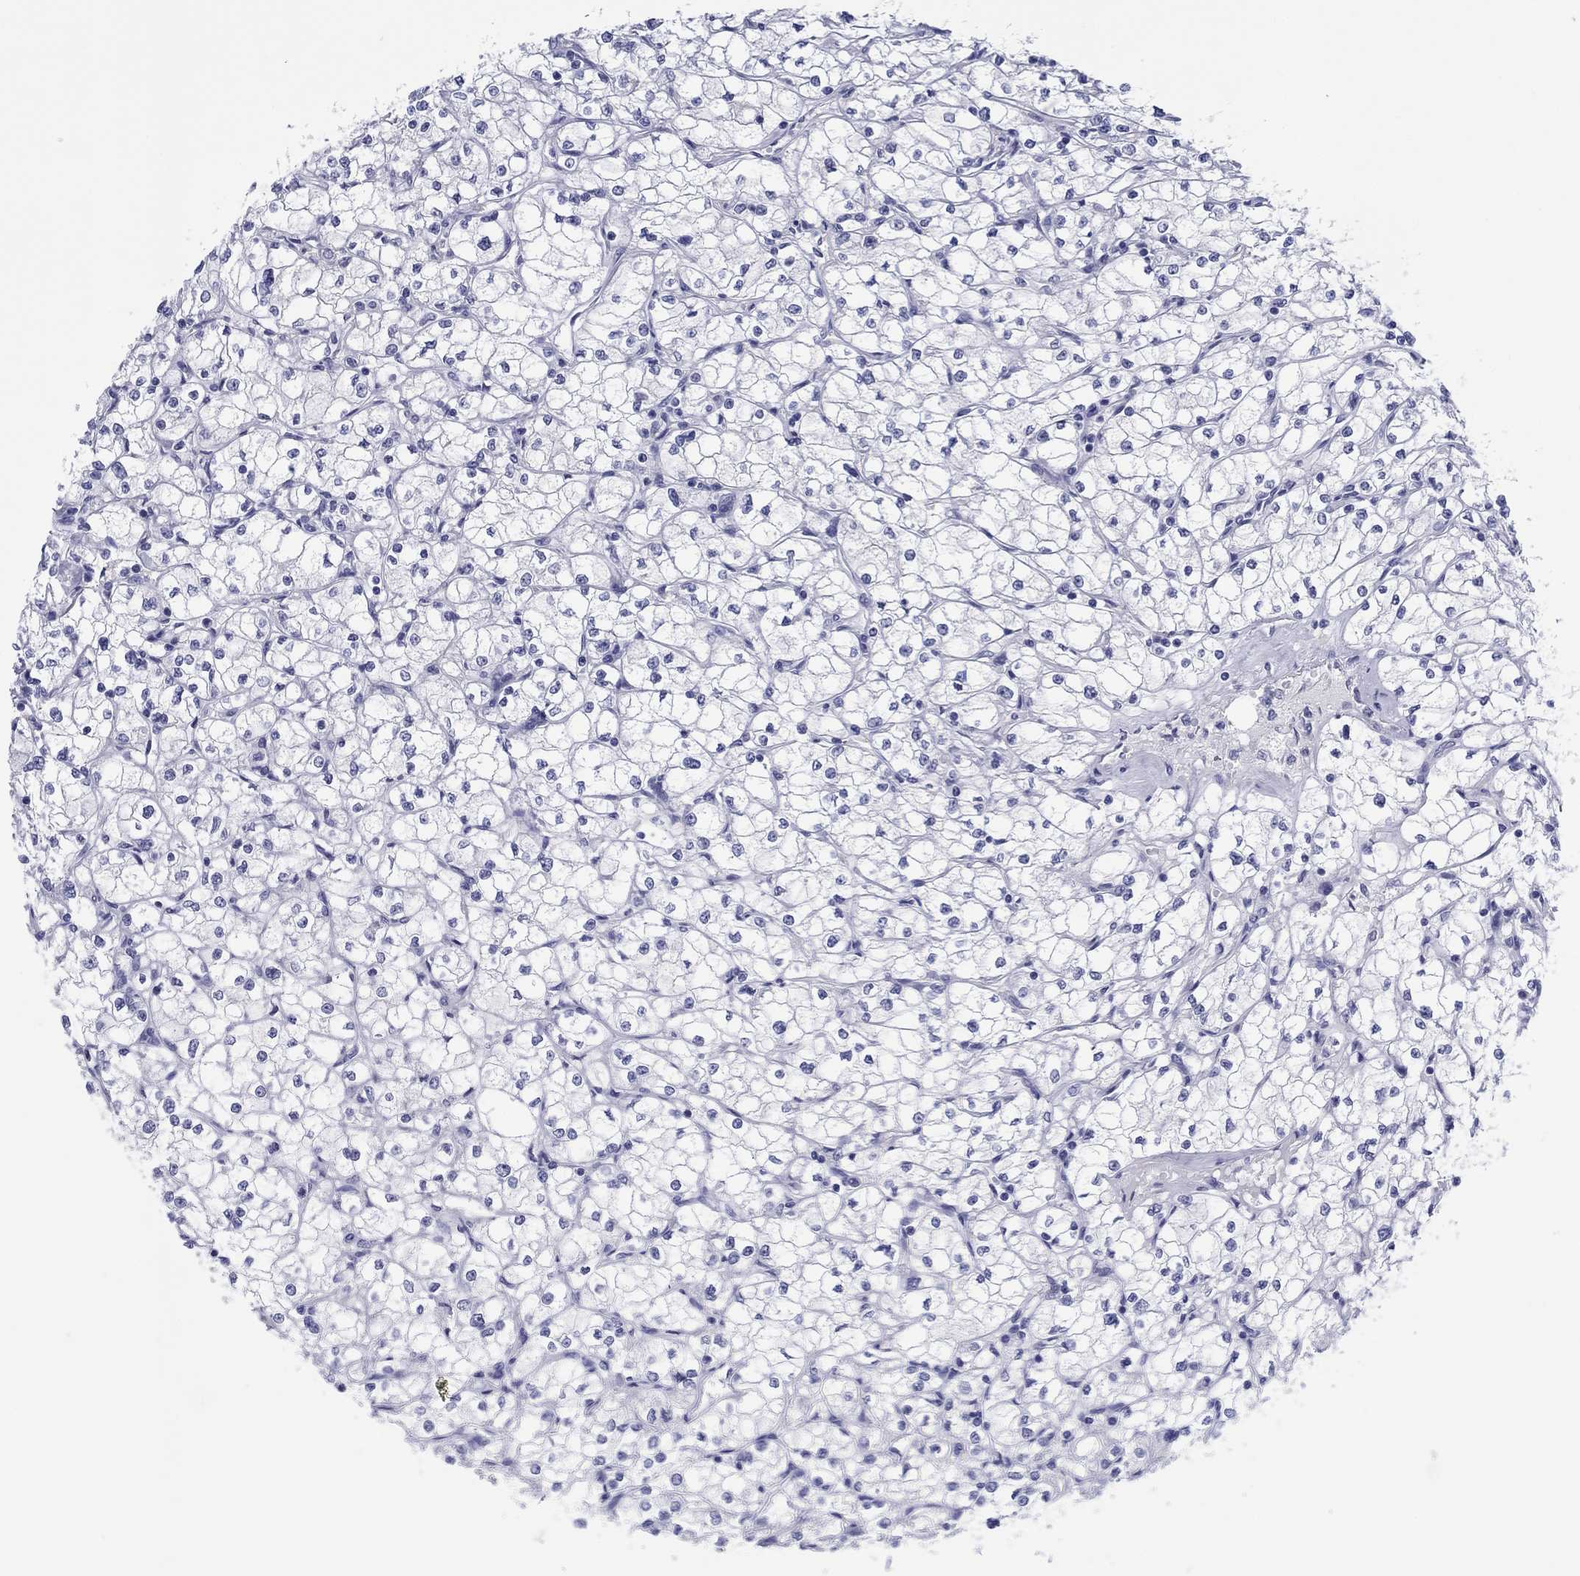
{"staining": {"intensity": "negative", "quantity": "none", "location": "none"}, "tissue": "renal cancer", "cell_type": "Tumor cells", "image_type": "cancer", "snomed": [{"axis": "morphology", "description": "Adenocarcinoma, NOS"}, {"axis": "topography", "description": "Kidney"}], "caption": "The micrograph displays no staining of tumor cells in adenocarcinoma (renal). (IHC, brightfield microscopy, high magnification).", "gene": "ERICH3", "patient": {"sex": "male", "age": 67}}